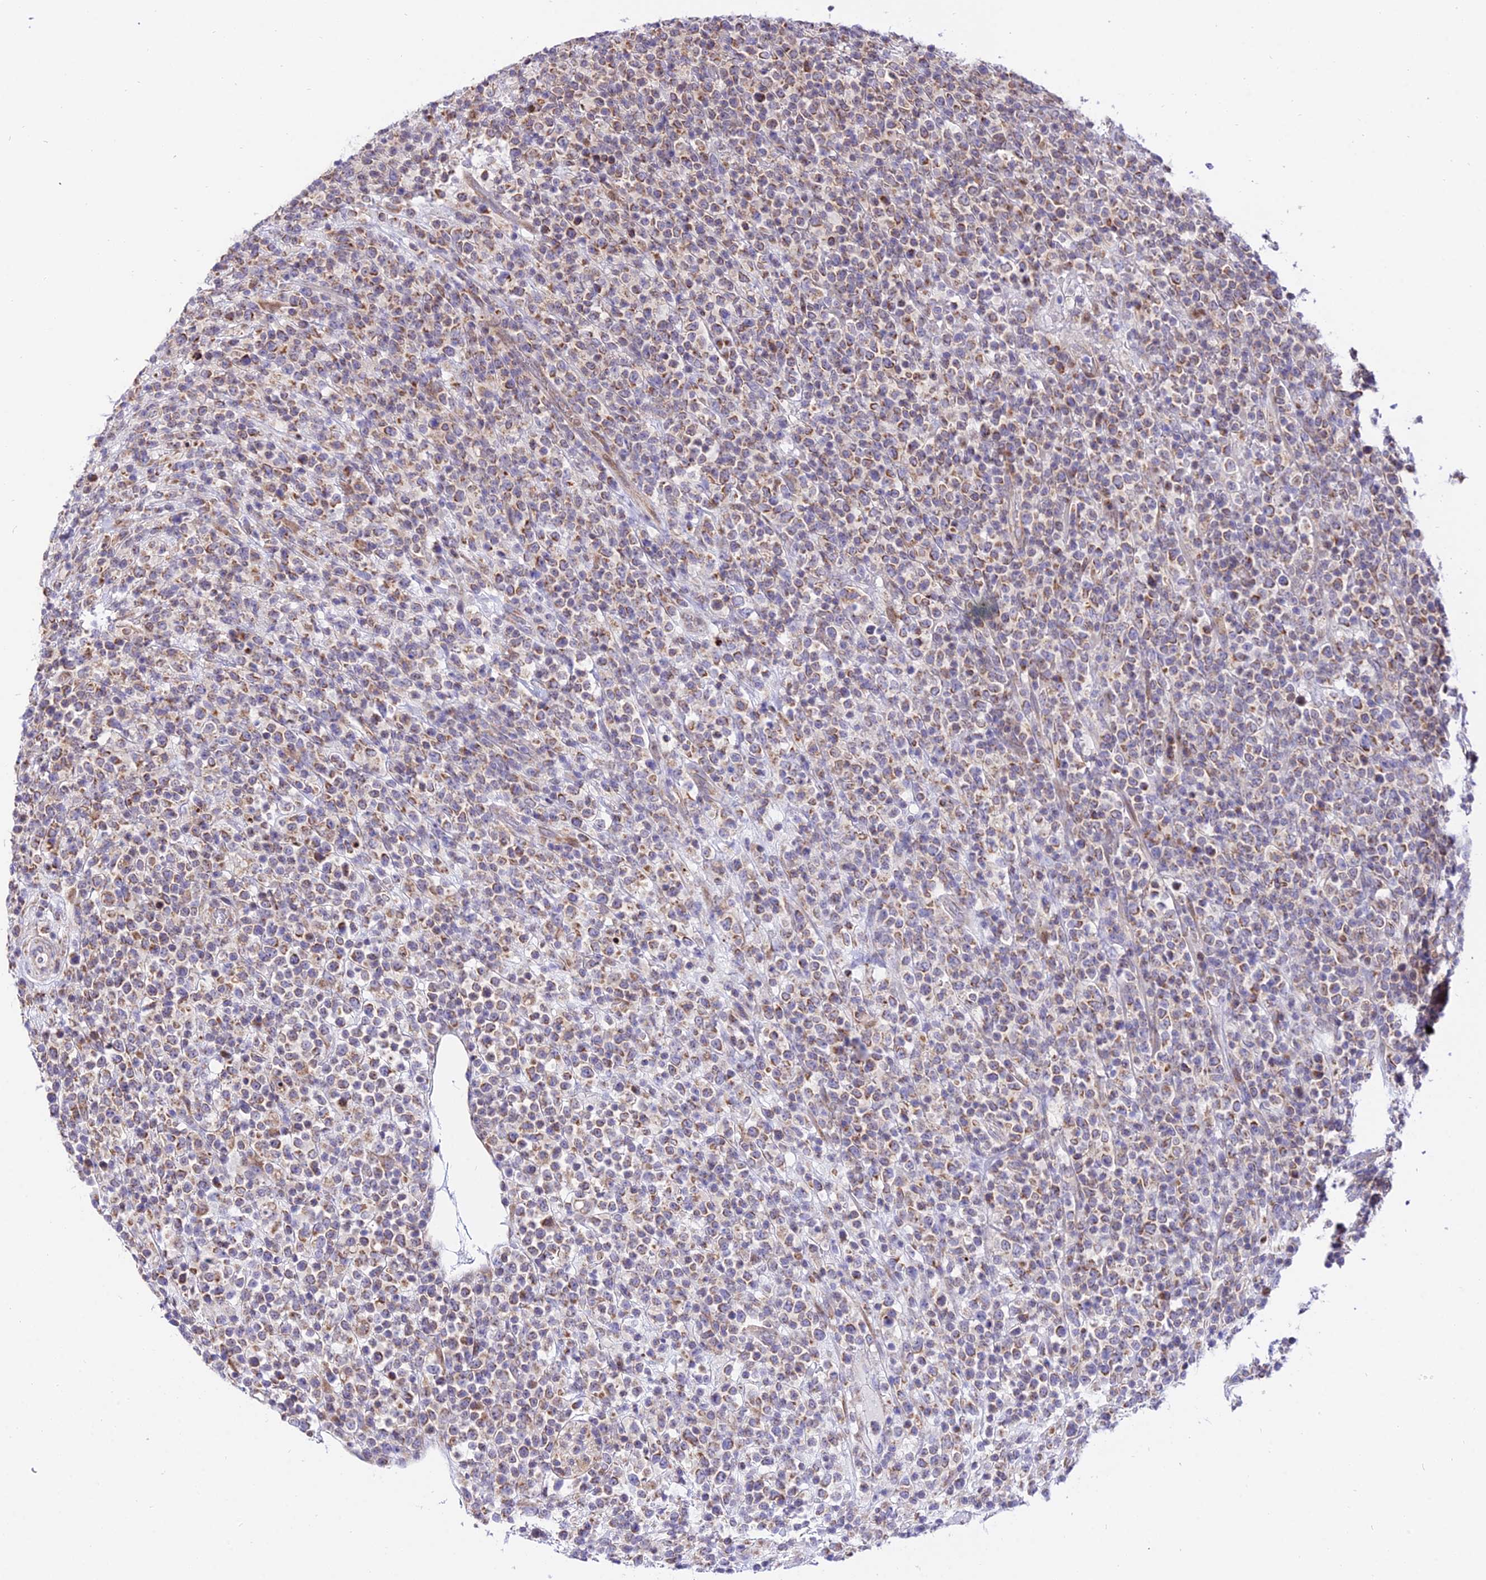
{"staining": {"intensity": "weak", "quantity": "25%-75%", "location": "cytoplasmic/membranous"}, "tissue": "lymphoma", "cell_type": "Tumor cells", "image_type": "cancer", "snomed": [{"axis": "morphology", "description": "Malignant lymphoma, non-Hodgkin's type, High grade"}, {"axis": "topography", "description": "Colon"}], "caption": "Immunohistochemical staining of lymphoma demonstrates low levels of weak cytoplasmic/membranous protein expression in approximately 25%-75% of tumor cells.", "gene": "ATP5PB", "patient": {"sex": "female", "age": 53}}